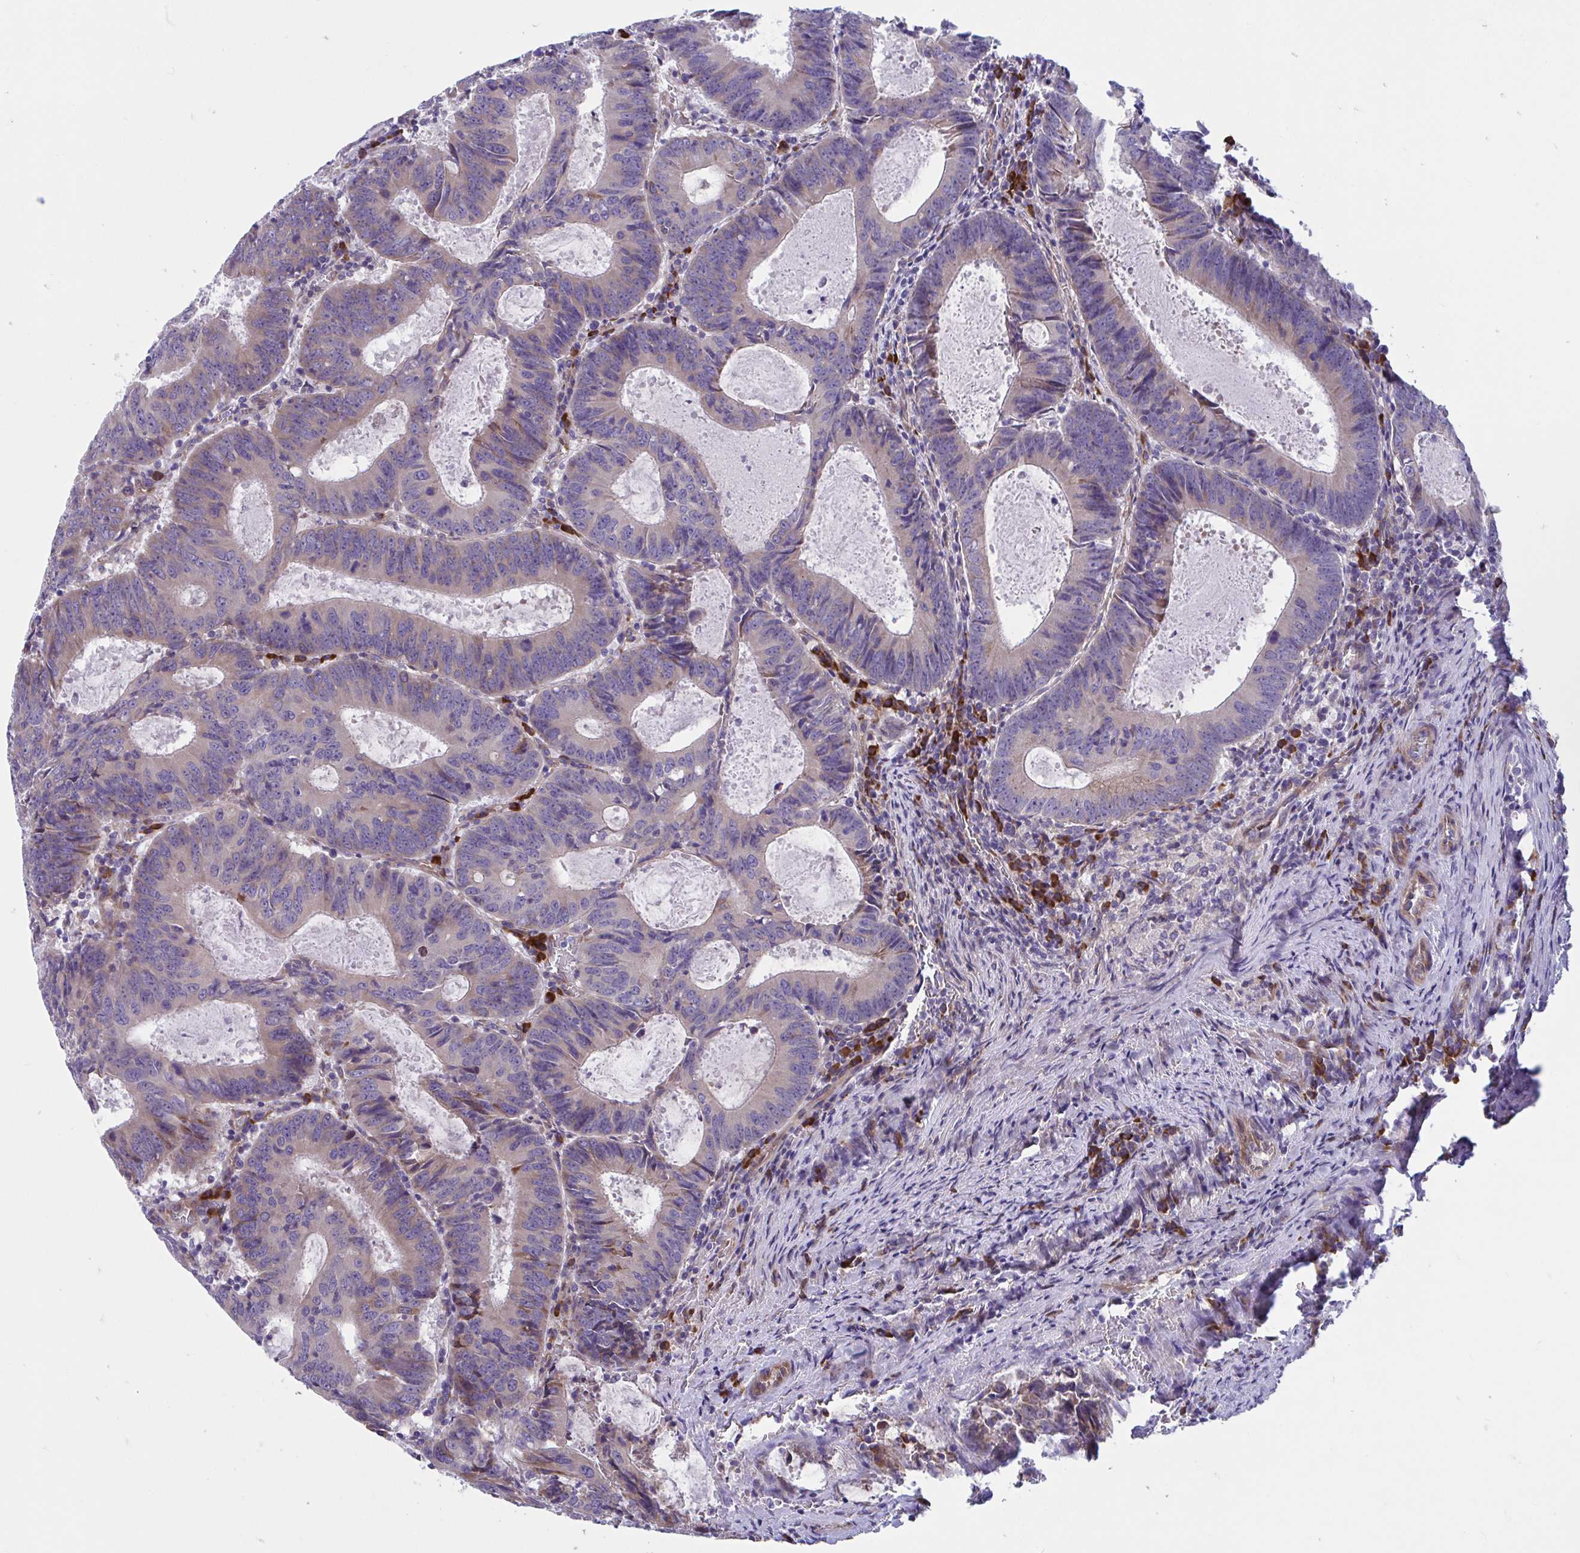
{"staining": {"intensity": "weak", "quantity": "<25%", "location": "cytoplasmic/membranous"}, "tissue": "colorectal cancer", "cell_type": "Tumor cells", "image_type": "cancer", "snomed": [{"axis": "morphology", "description": "Adenocarcinoma, NOS"}, {"axis": "topography", "description": "Colon"}], "caption": "This is a image of immunohistochemistry staining of colorectal cancer, which shows no staining in tumor cells. Nuclei are stained in blue.", "gene": "WBP1", "patient": {"sex": "male", "age": 67}}